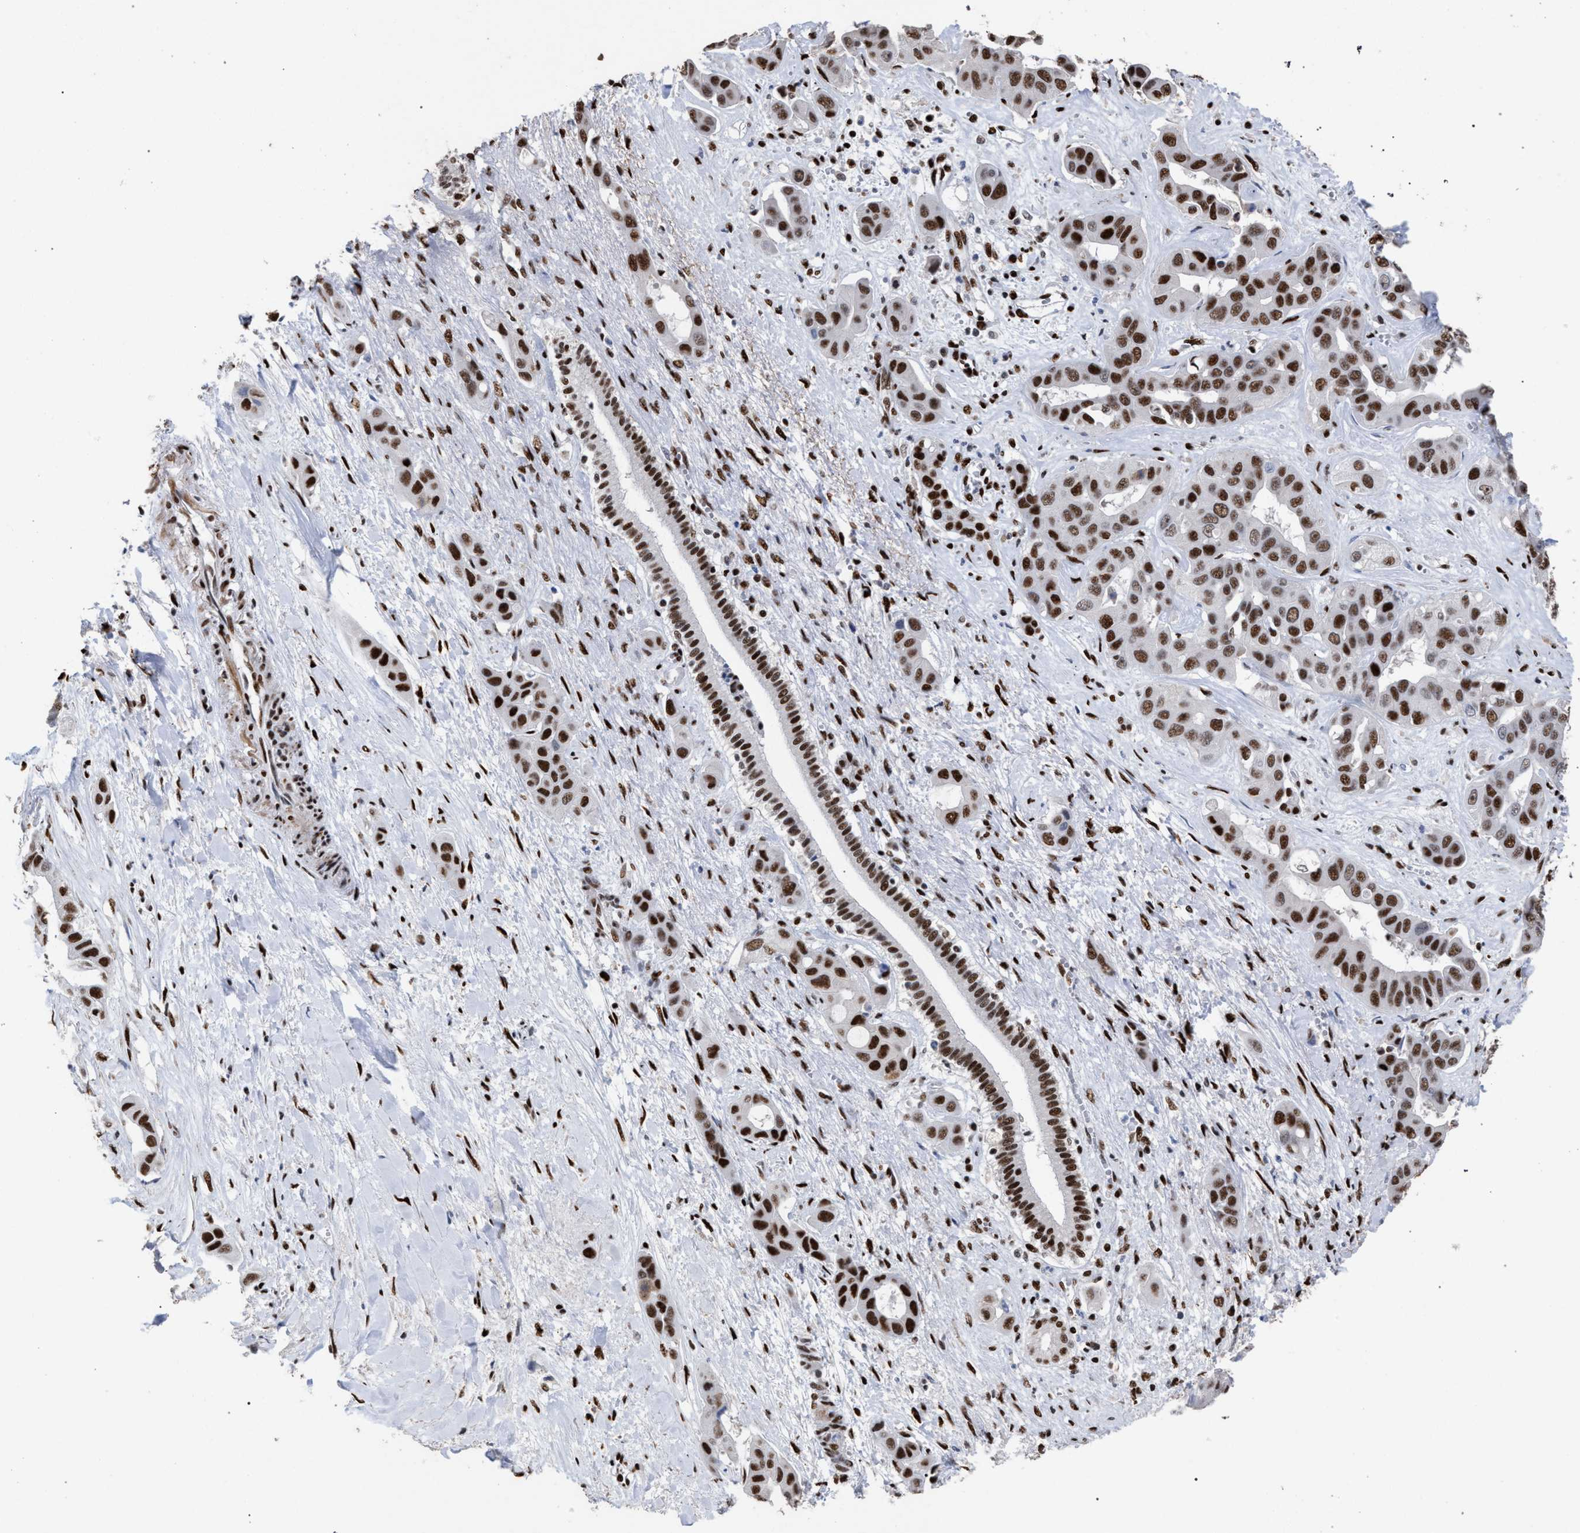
{"staining": {"intensity": "strong", "quantity": ">75%", "location": "nuclear"}, "tissue": "liver cancer", "cell_type": "Tumor cells", "image_type": "cancer", "snomed": [{"axis": "morphology", "description": "Cholangiocarcinoma"}, {"axis": "topography", "description": "Liver"}], "caption": "Protein positivity by immunohistochemistry (IHC) demonstrates strong nuclear staining in approximately >75% of tumor cells in liver cholangiocarcinoma. The protein is shown in brown color, while the nuclei are stained blue.", "gene": "TP53BP1", "patient": {"sex": "female", "age": 52}}